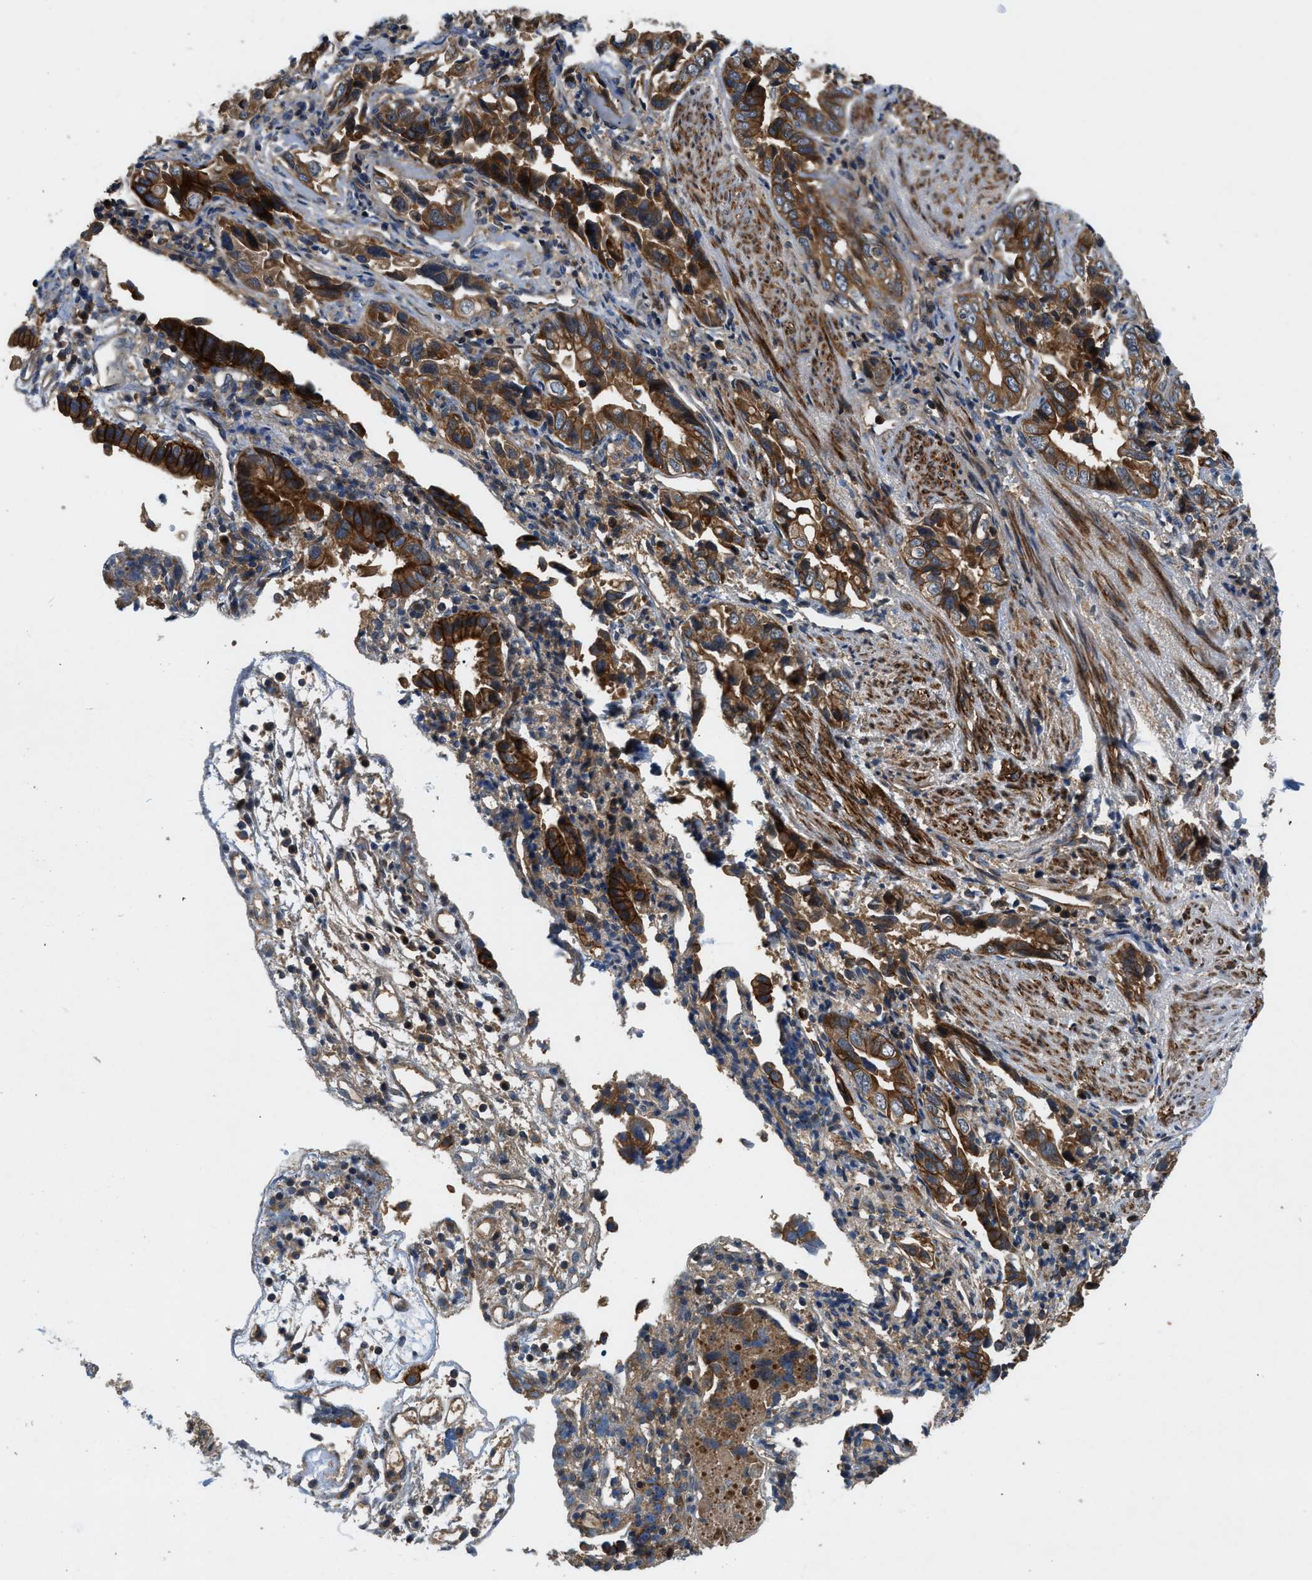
{"staining": {"intensity": "strong", "quantity": ">75%", "location": "cytoplasmic/membranous"}, "tissue": "liver cancer", "cell_type": "Tumor cells", "image_type": "cancer", "snomed": [{"axis": "morphology", "description": "Cholangiocarcinoma"}, {"axis": "topography", "description": "Liver"}], "caption": "Immunohistochemistry (DAB) staining of liver cancer (cholangiocarcinoma) exhibits strong cytoplasmic/membranous protein staining in about >75% of tumor cells.", "gene": "CNNM3", "patient": {"sex": "female", "age": 79}}